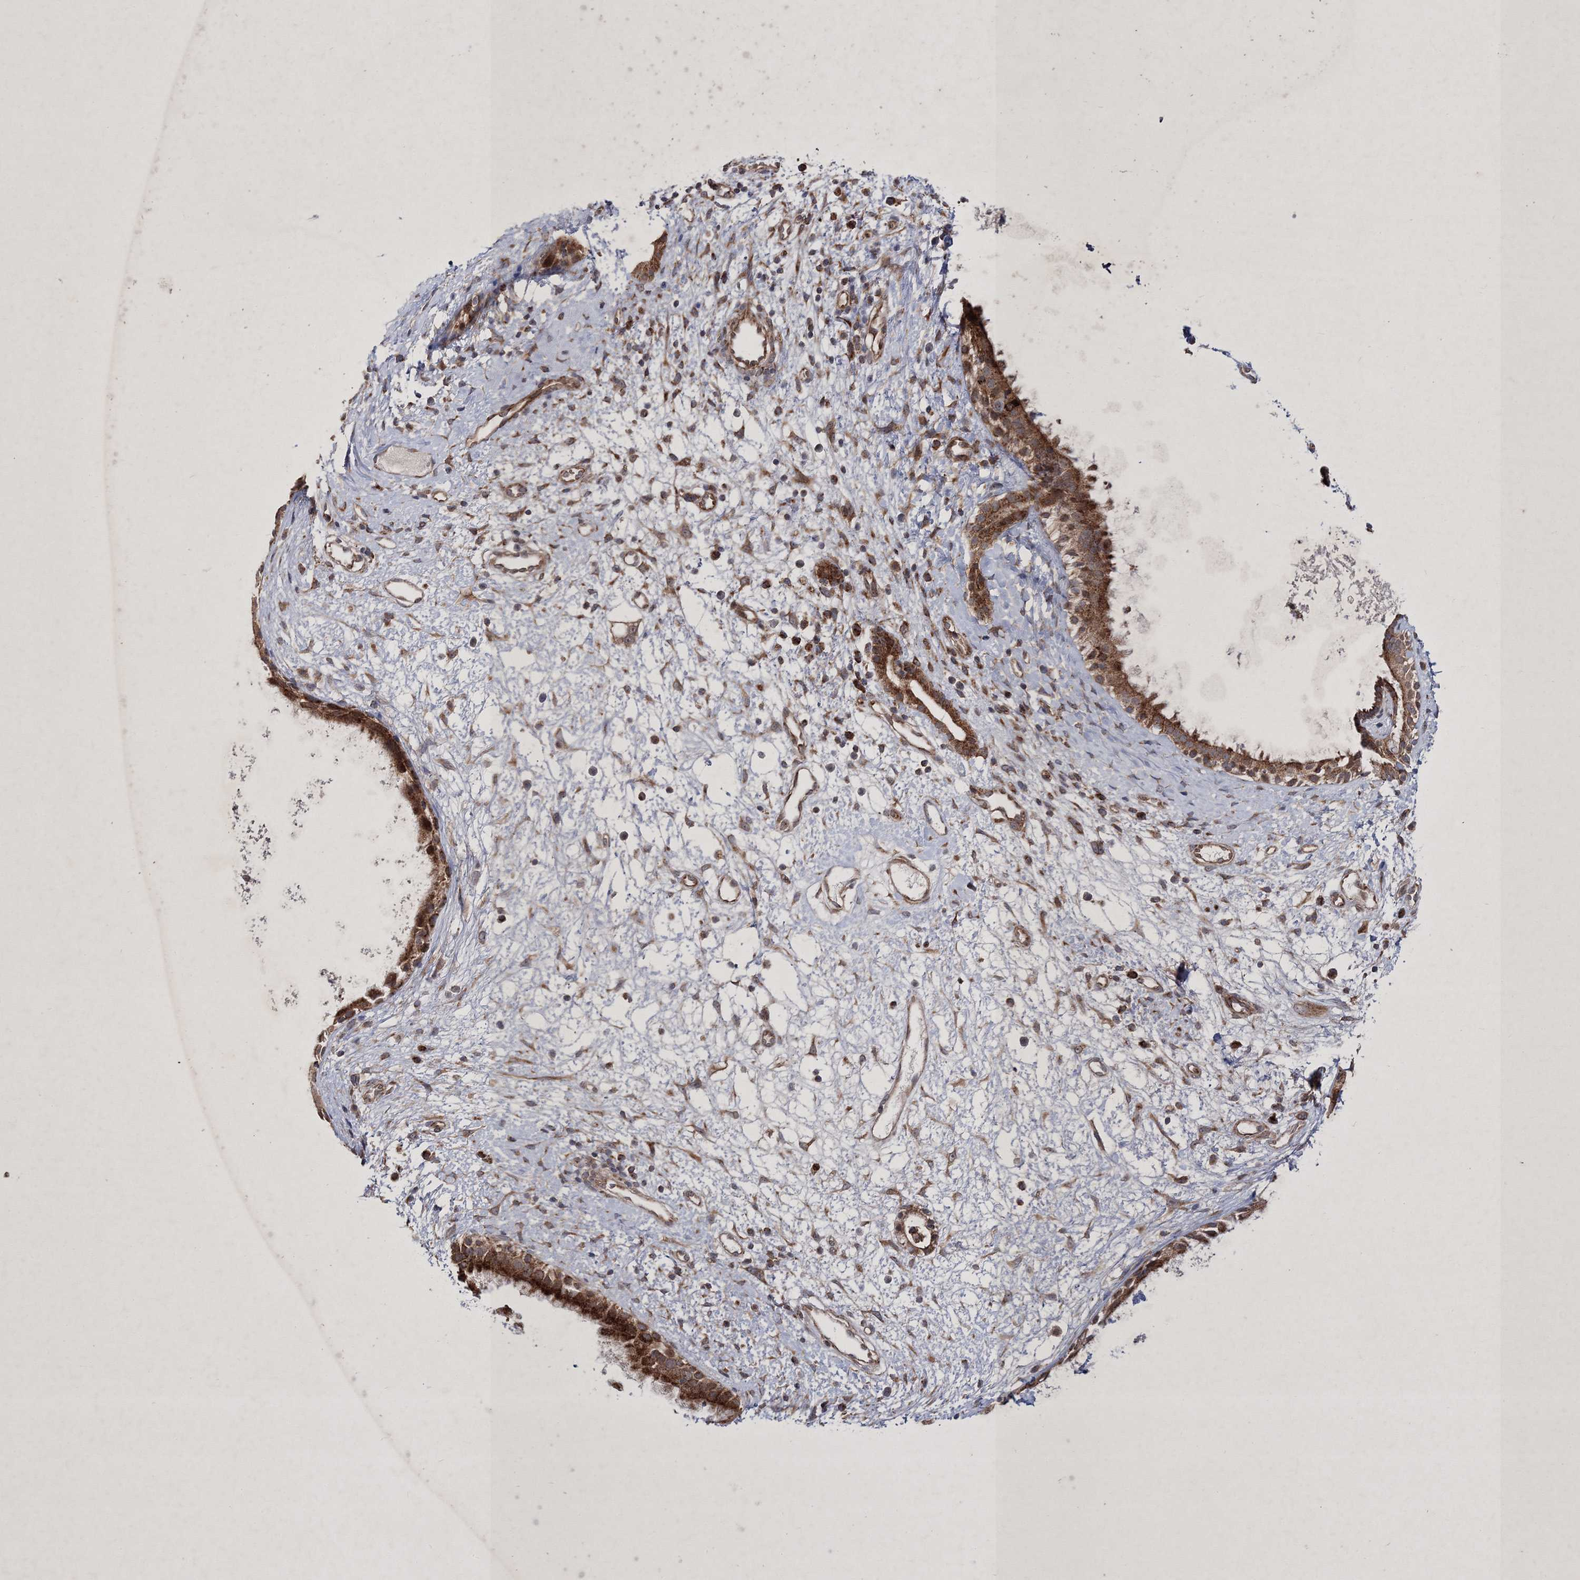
{"staining": {"intensity": "strong", "quantity": ">75%", "location": "cytoplasmic/membranous"}, "tissue": "nasopharynx", "cell_type": "Respiratory epithelial cells", "image_type": "normal", "snomed": [{"axis": "morphology", "description": "Normal tissue, NOS"}, {"axis": "topography", "description": "Nasopharynx"}], "caption": "A micrograph showing strong cytoplasmic/membranous positivity in about >75% of respiratory epithelial cells in benign nasopharynx, as visualized by brown immunohistochemical staining.", "gene": "SCRN3", "patient": {"sex": "male", "age": 22}}